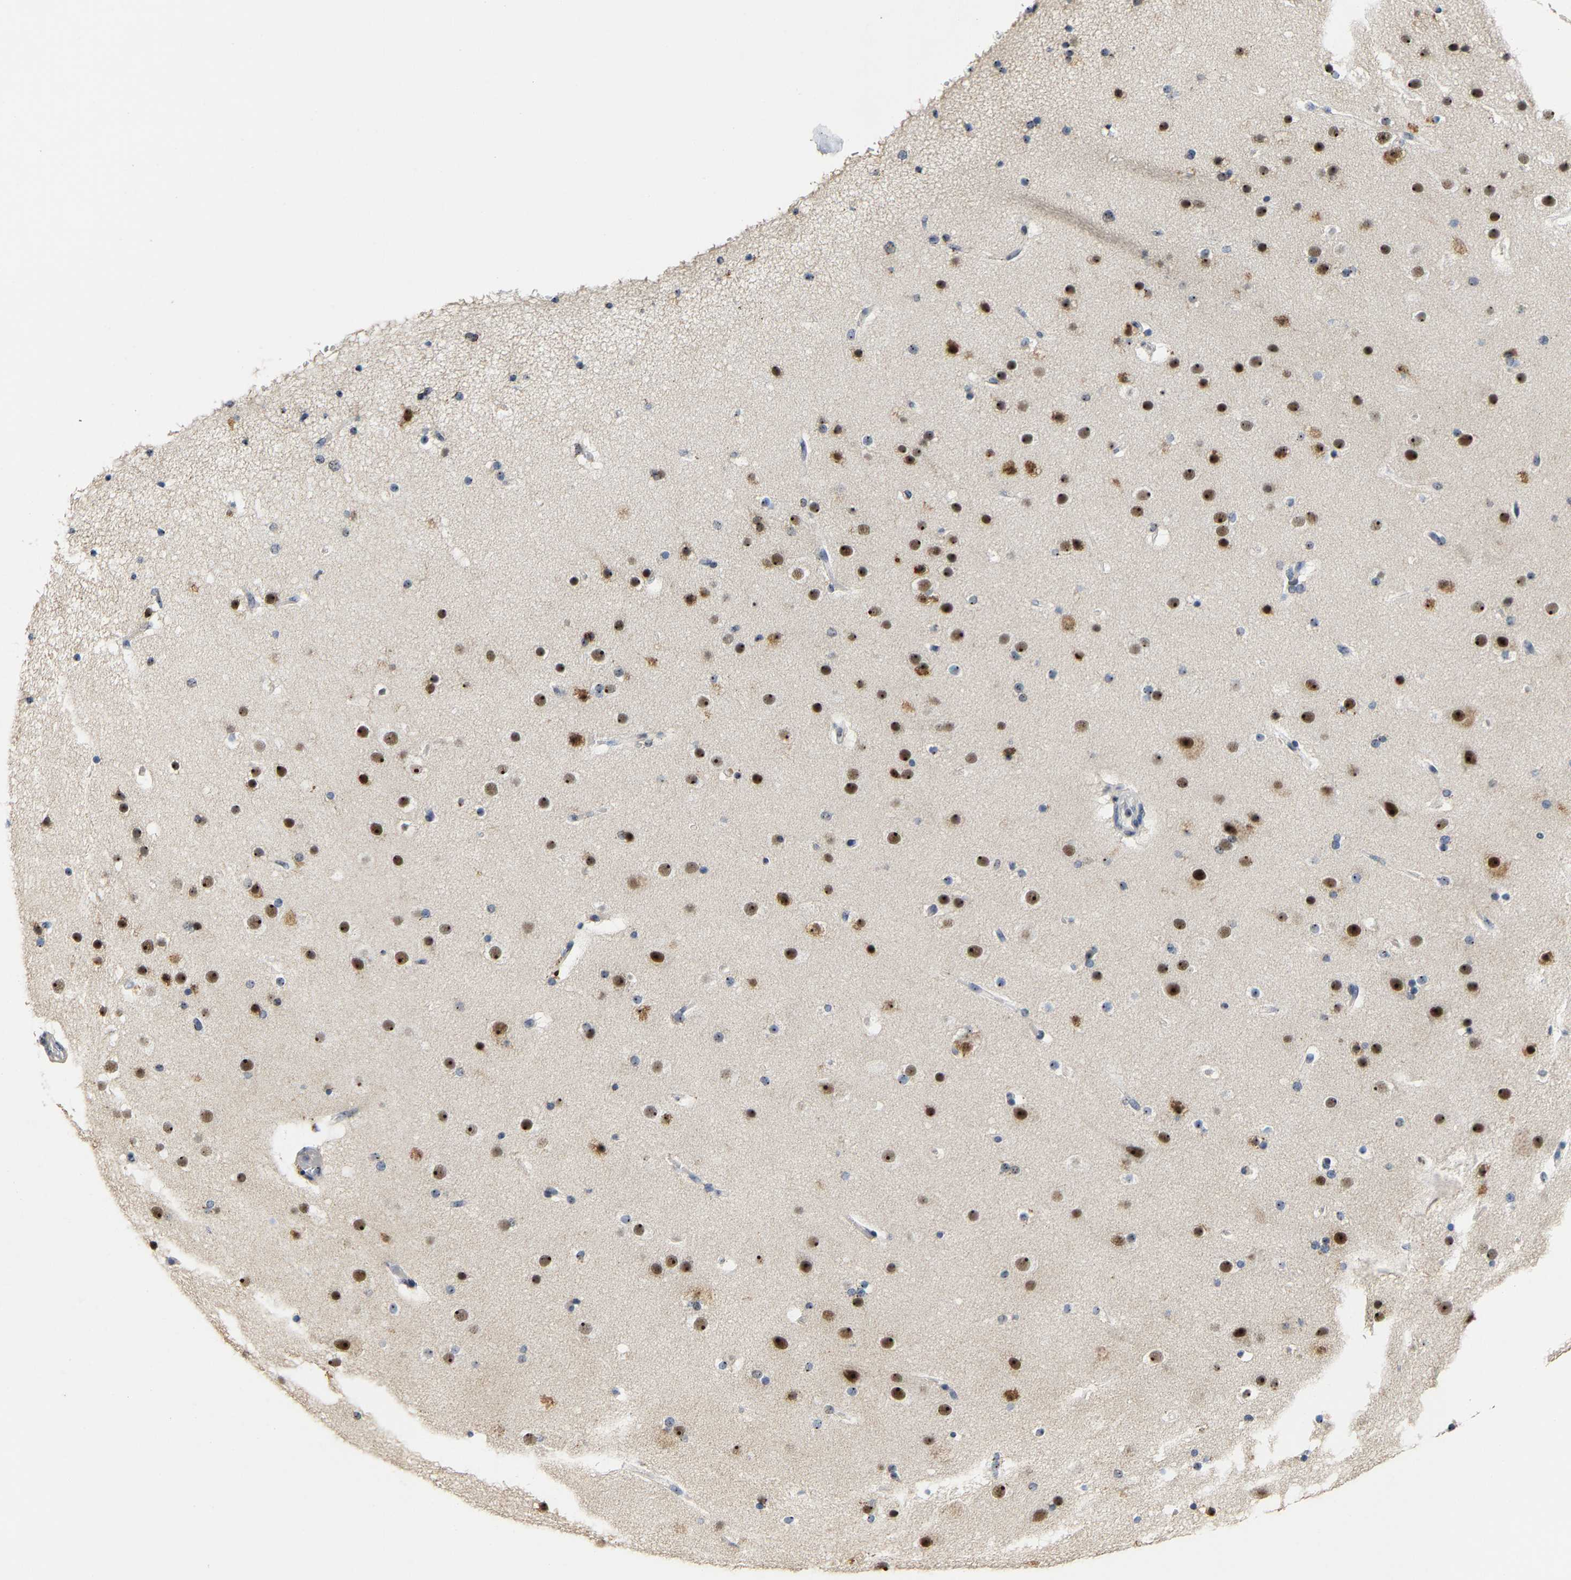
{"staining": {"intensity": "moderate", "quantity": "<25%", "location": "nuclear"}, "tissue": "cerebral cortex", "cell_type": "Endothelial cells", "image_type": "normal", "snomed": [{"axis": "morphology", "description": "Normal tissue, NOS"}, {"axis": "topography", "description": "Cerebral cortex"}], "caption": "Human cerebral cortex stained for a protein (brown) reveals moderate nuclear positive staining in approximately <25% of endothelial cells.", "gene": "NOP58", "patient": {"sex": "male", "age": 57}}